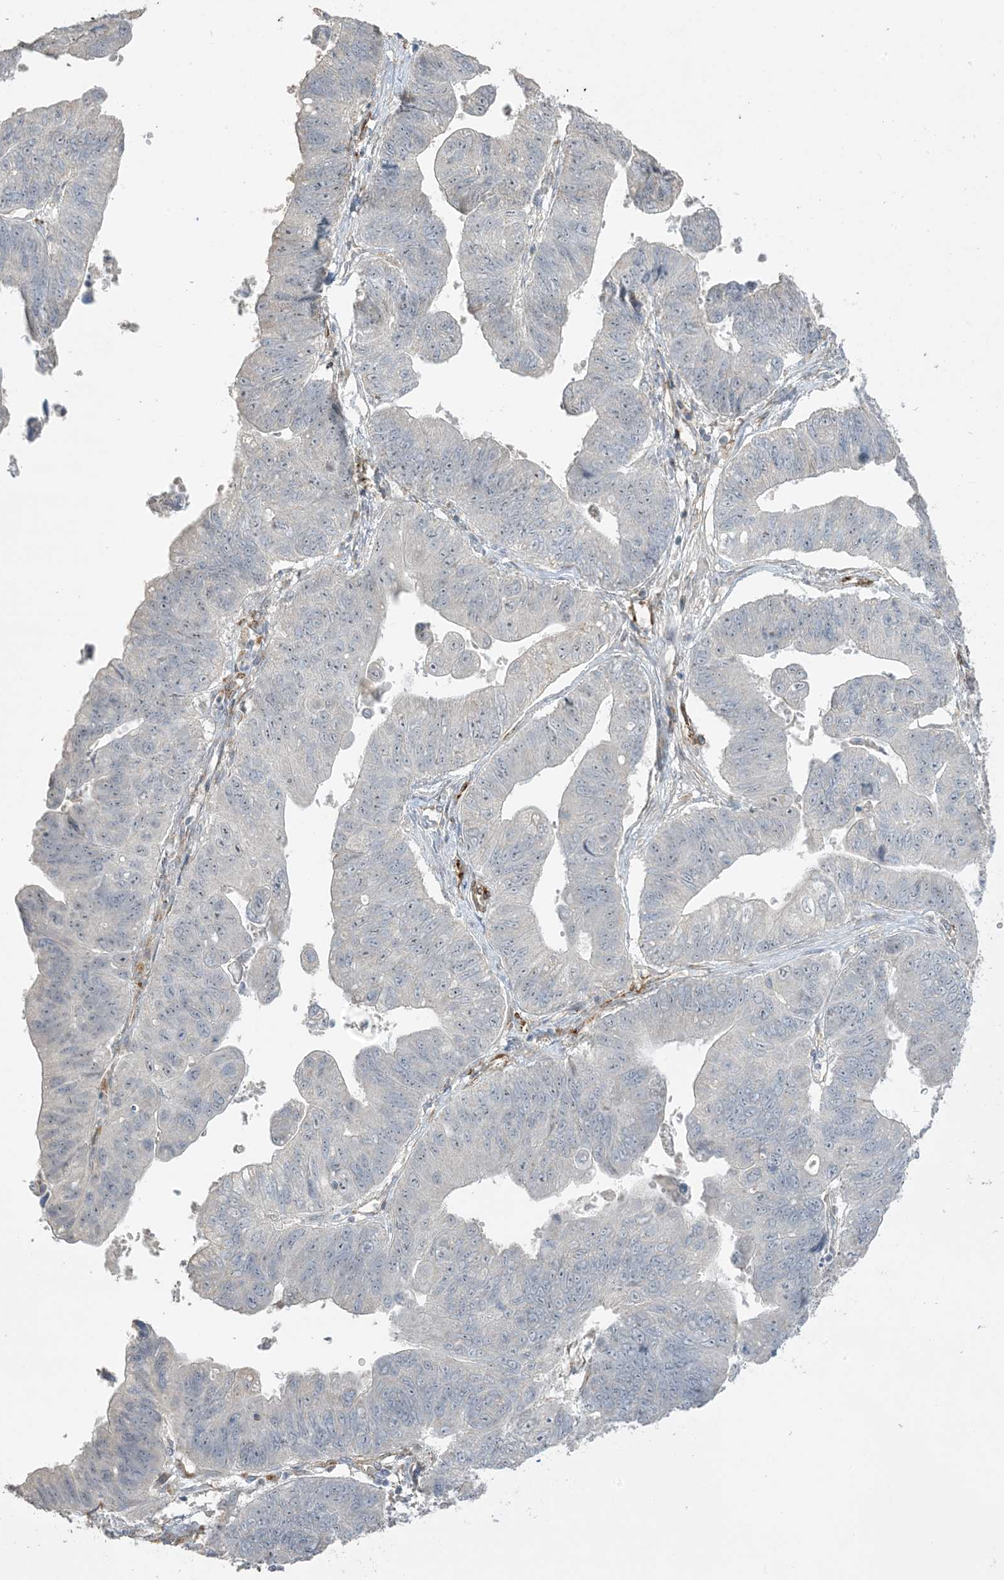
{"staining": {"intensity": "negative", "quantity": "none", "location": "none"}, "tissue": "stomach cancer", "cell_type": "Tumor cells", "image_type": "cancer", "snomed": [{"axis": "morphology", "description": "Adenocarcinoma, NOS"}, {"axis": "topography", "description": "Stomach"}], "caption": "IHC of human stomach cancer (adenocarcinoma) exhibits no positivity in tumor cells.", "gene": "AGA", "patient": {"sex": "male", "age": 59}}